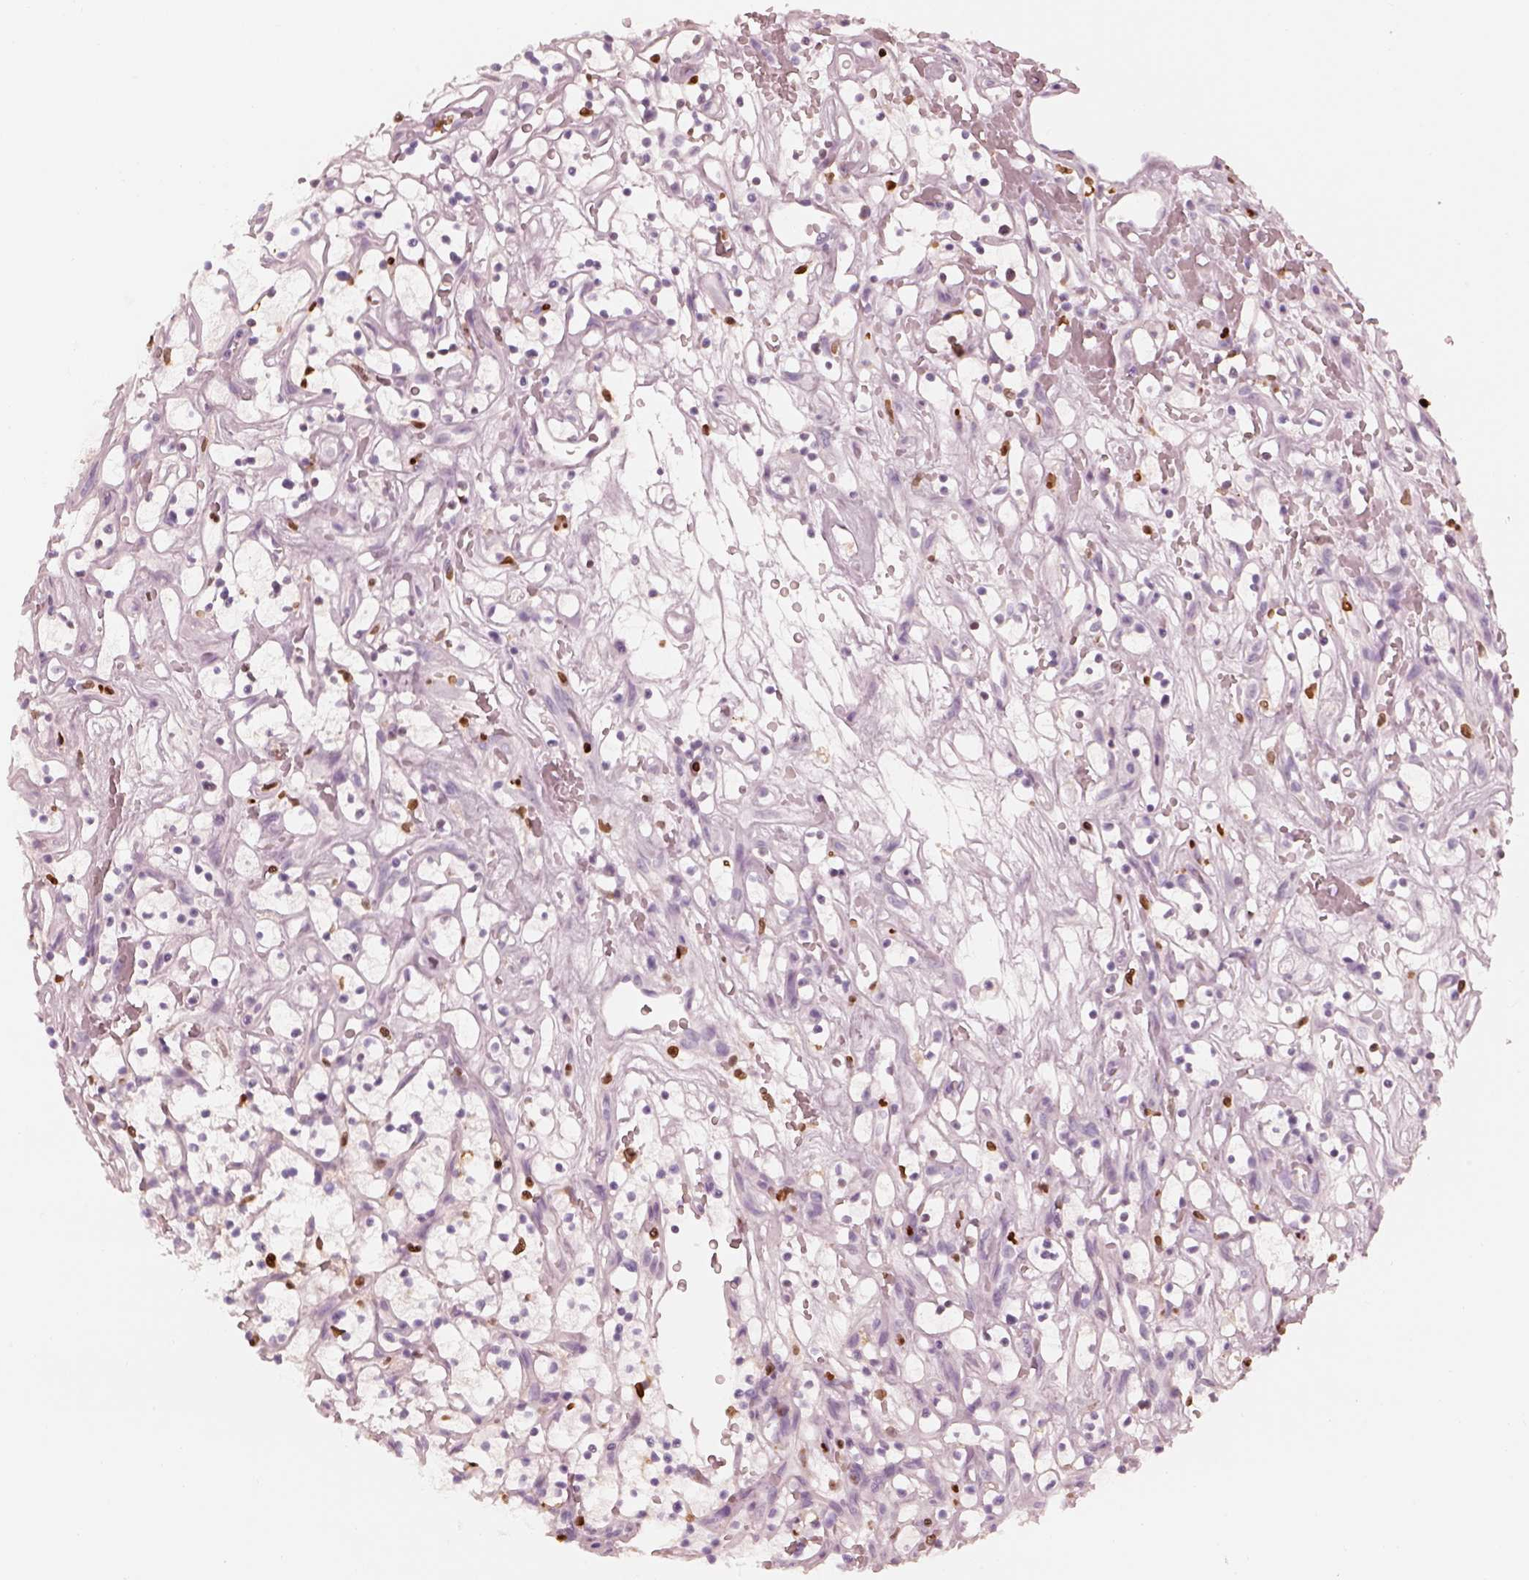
{"staining": {"intensity": "negative", "quantity": "none", "location": "none"}, "tissue": "renal cancer", "cell_type": "Tumor cells", "image_type": "cancer", "snomed": [{"axis": "morphology", "description": "Adenocarcinoma, NOS"}, {"axis": "topography", "description": "Kidney"}], "caption": "Immunohistochemistry of adenocarcinoma (renal) shows no expression in tumor cells. (DAB (3,3'-diaminobenzidine) immunohistochemistry with hematoxylin counter stain).", "gene": "ALOX5", "patient": {"sex": "female", "age": 64}}